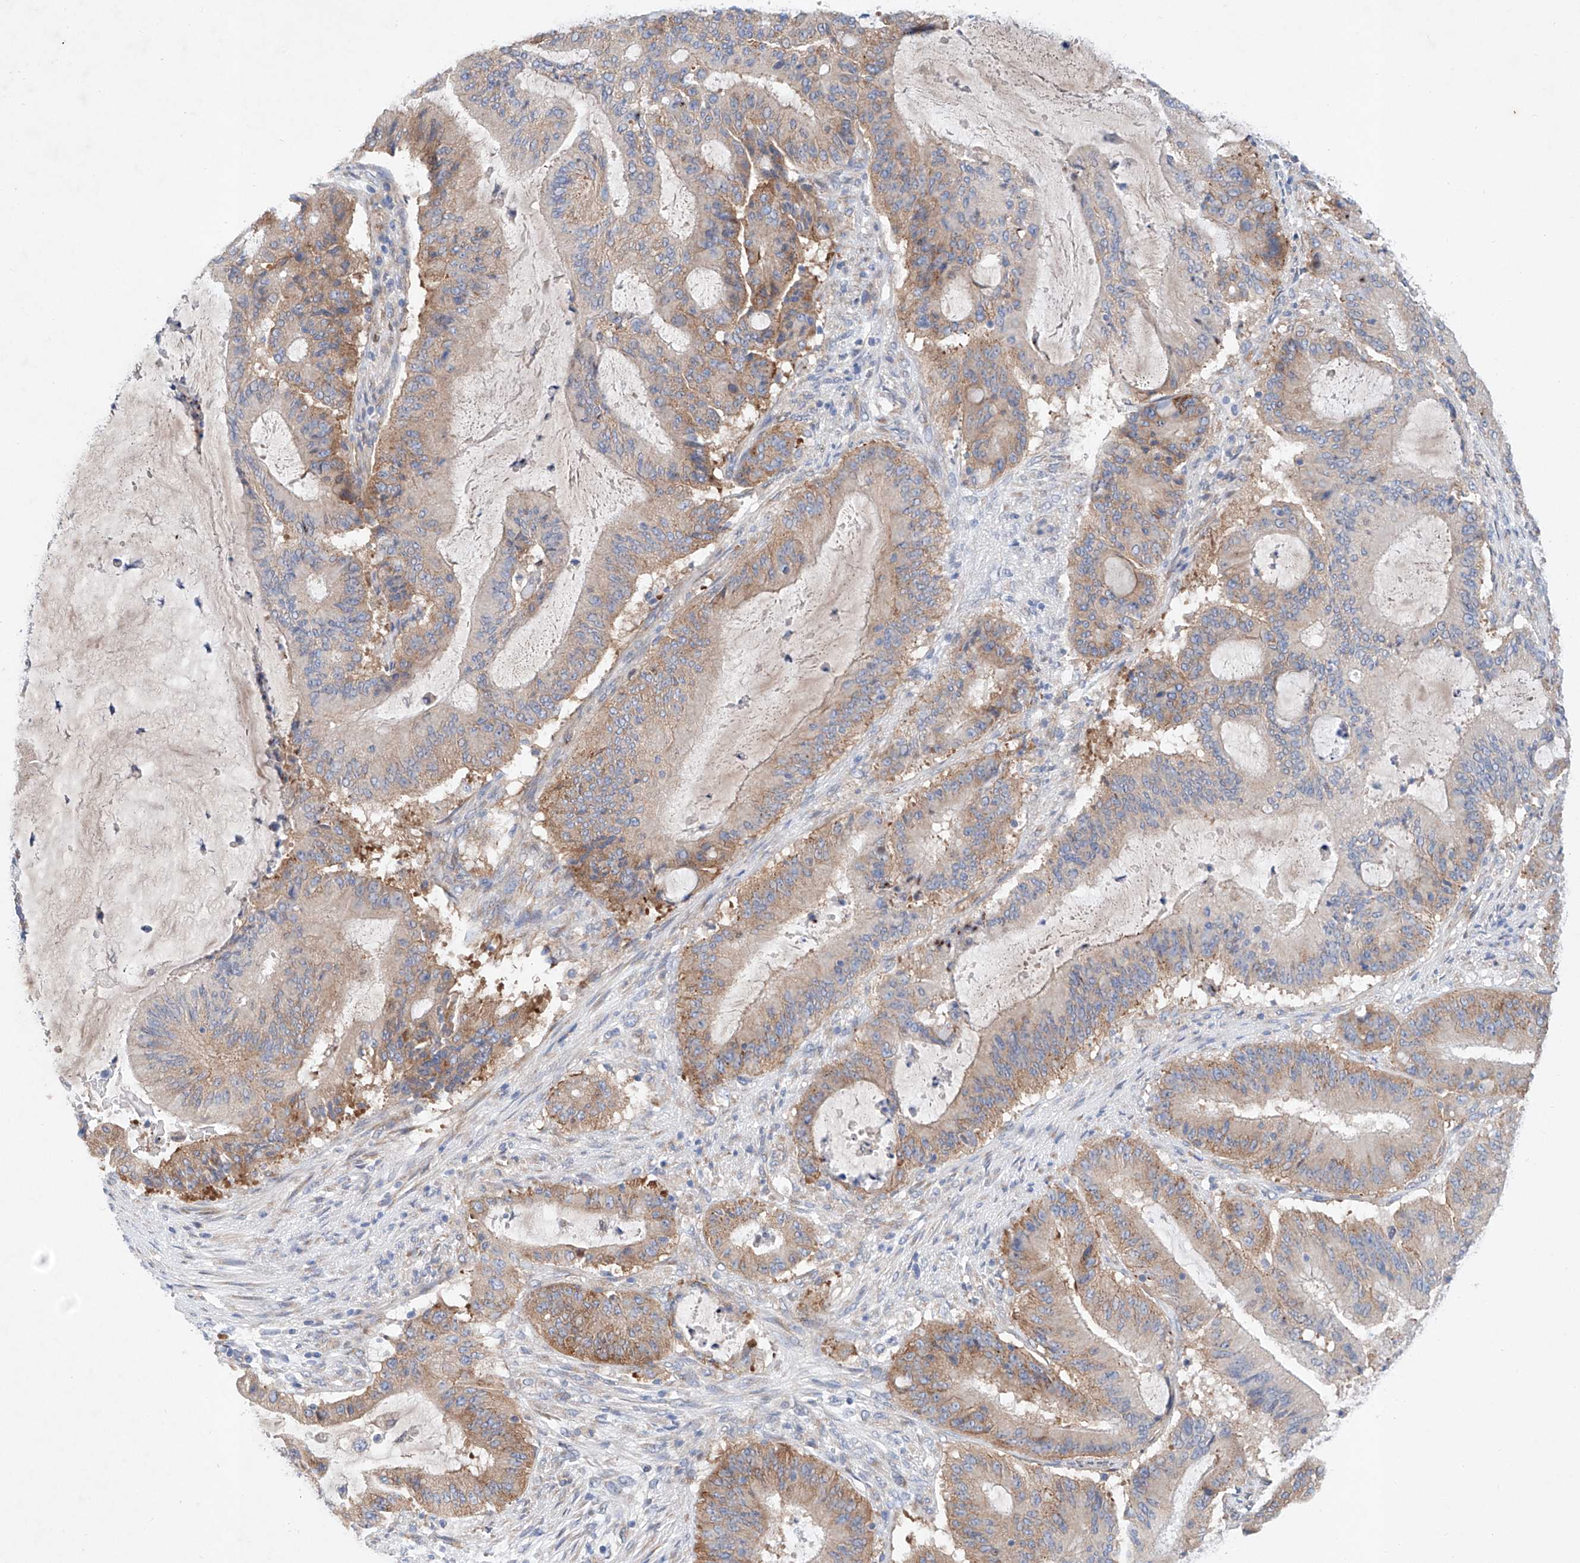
{"staining": {"intensity": "moderate", "quantity": "<25%", "location": "cytoplasmic/membranous"}, "tissue": "liver cancer", "cell_type": "Tumor cells", "image_type": "cancer", "snomed": [{"axis": "morphology", "description": "Normal tissue, NOS"}, {"axis": "morphology", "description": "Cholangiocarcinoma"}, {"axis": "topography", "description": "Liver"}, {"axis": "topography", "description": "Peripheral nerve tissue"}], "caption": "Protein expression analysis of human cholangiocarcinoma (liver) reveals moderate cytoplasmic/membranous expression in about <25% of tumor cells.", "gene": "FASTK", "patient": {"sex": "female", "age": 73}}